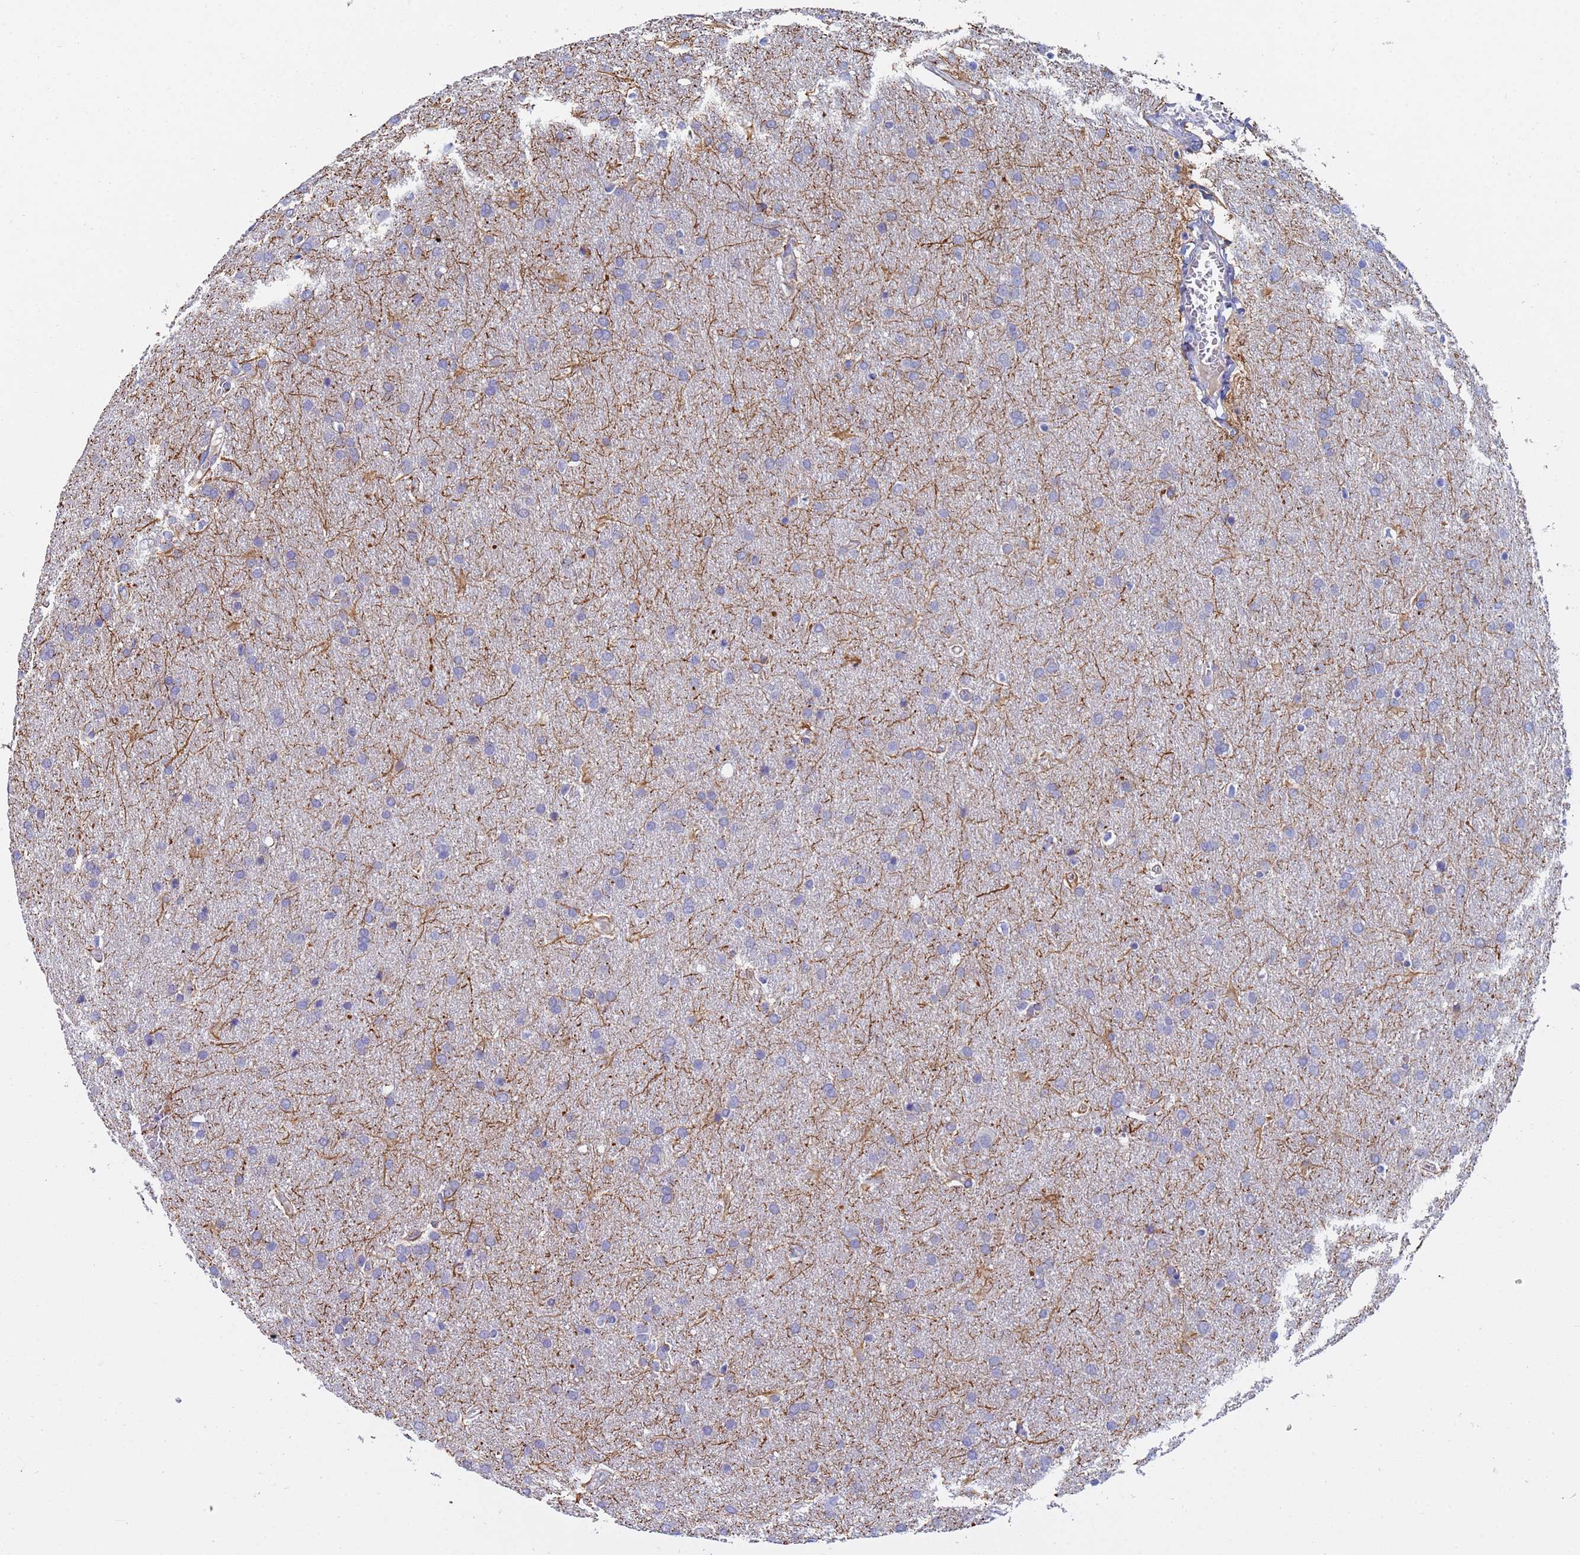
{"staining": {"intensity": "negative", "quantity": "none", "location": "none"}, "tissue": "glioma", "cell_type": "Tumor cells", "image_type": "cancer", "snomed": [{"axis": "morphology", "description": "Glioma, malignant, Low grade"}, {"axis": "topography", "description": "Brain"}], "caption": "A high-resolution micrograph shows immunohistochemistry (IHC) staining of glioma, which demonstrates no significant positivity in tumor cells. (Brightfield microscopy of DAB (3,3'-diaminobenzidine) immunohistochemistry (IHC) at high magnification).", "gene": "IHO1", "patient": {"sex": "female", "age": 32}}